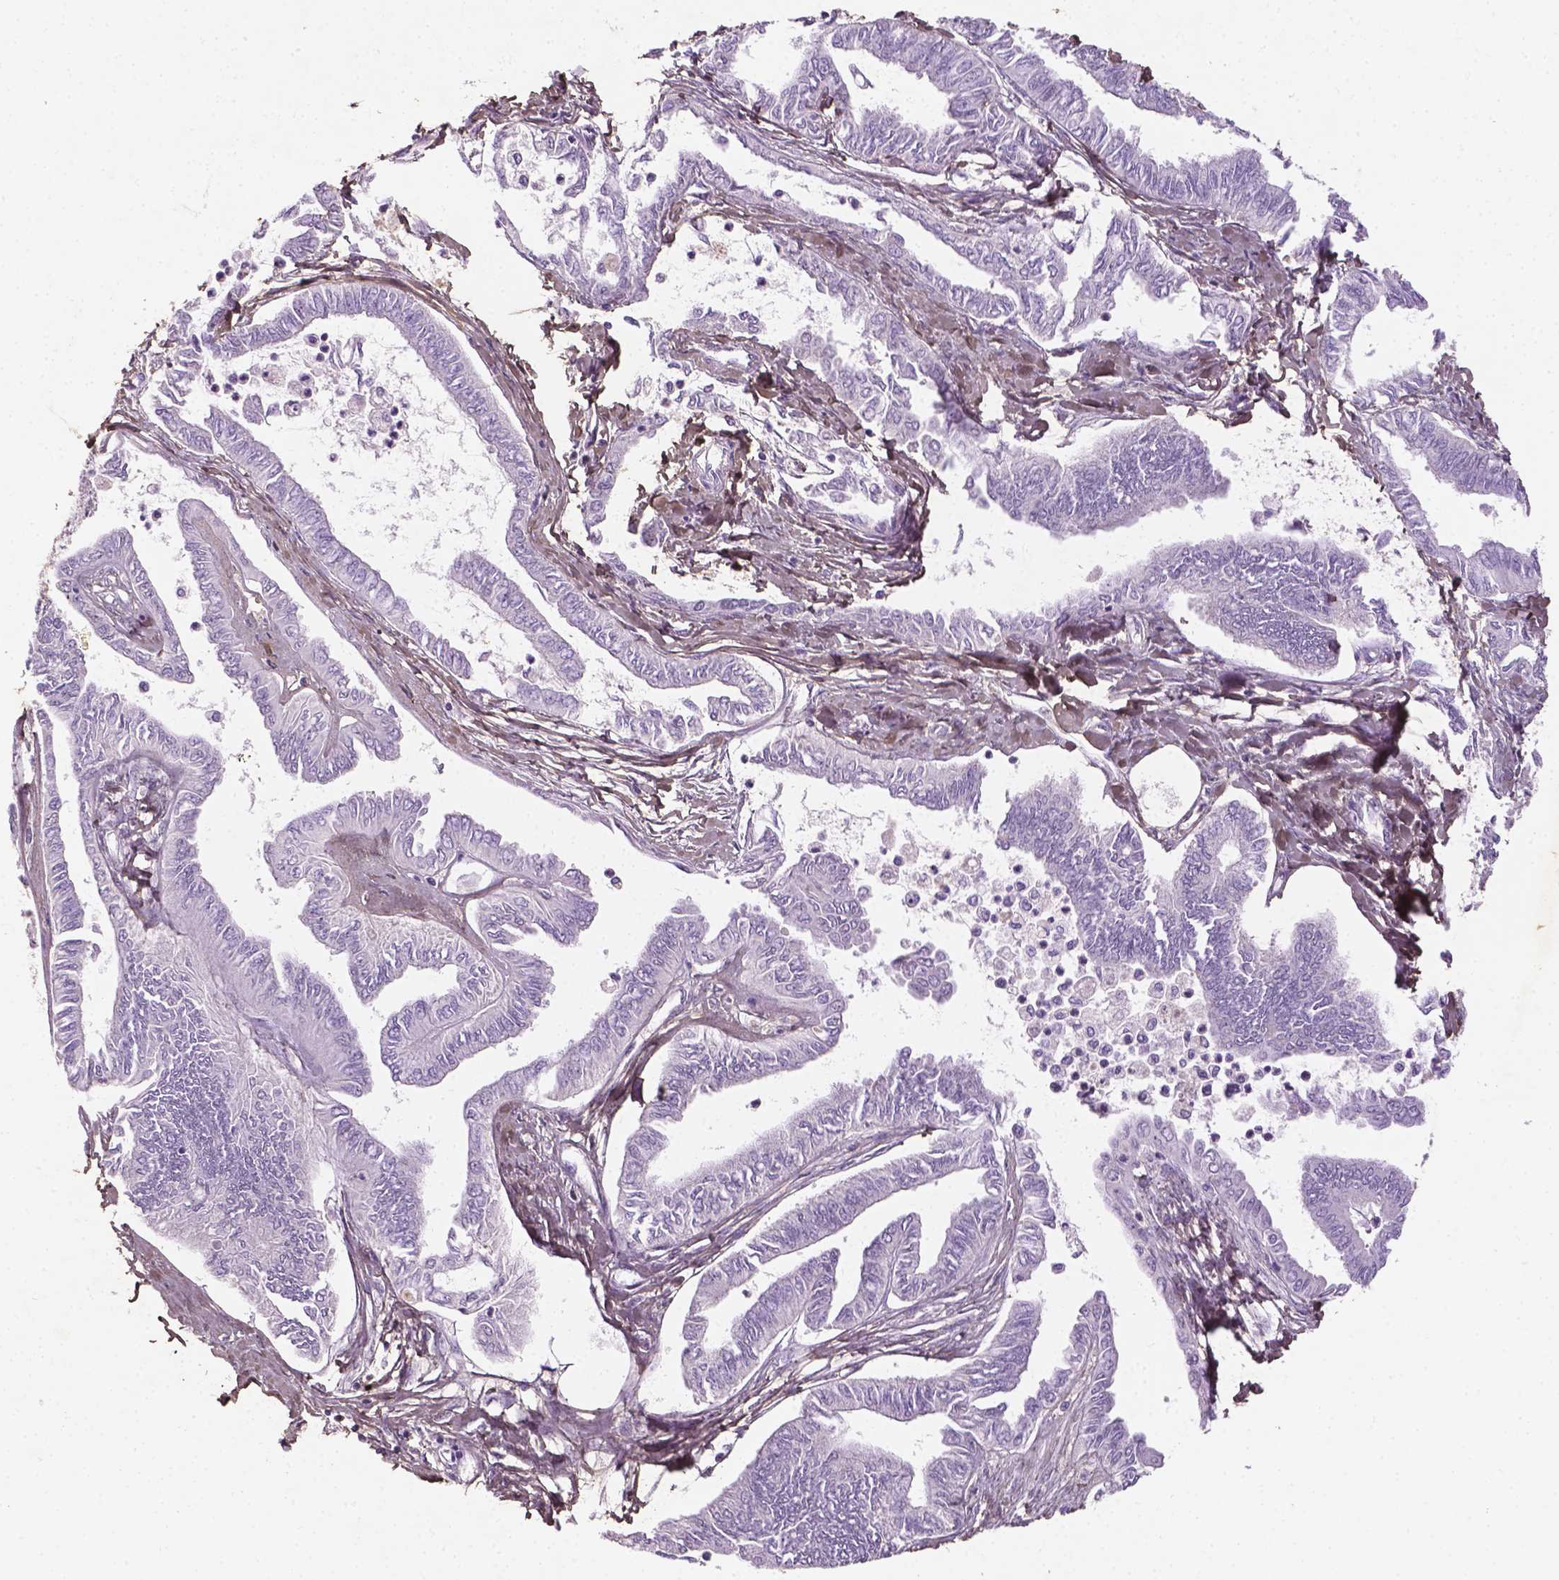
{"staining": {"intensity": "negative", "quantity": "none", "location": "none"}, "tissue": "ovarian cancer", "cell_type": "Tumor cells", "image_type": "cancer", "snomed": [{"axis": "morphology", "description": "Carcinoma, endometroid"}, {"axis": "topography", "description": "Ovary"}], "caption": "Image shows no protein staining in tumor cells of ovarian cancer (endometroid carcinoma) tissue.", "gene": "DLG2", "patient": {"sex": "female", "age": 70}}